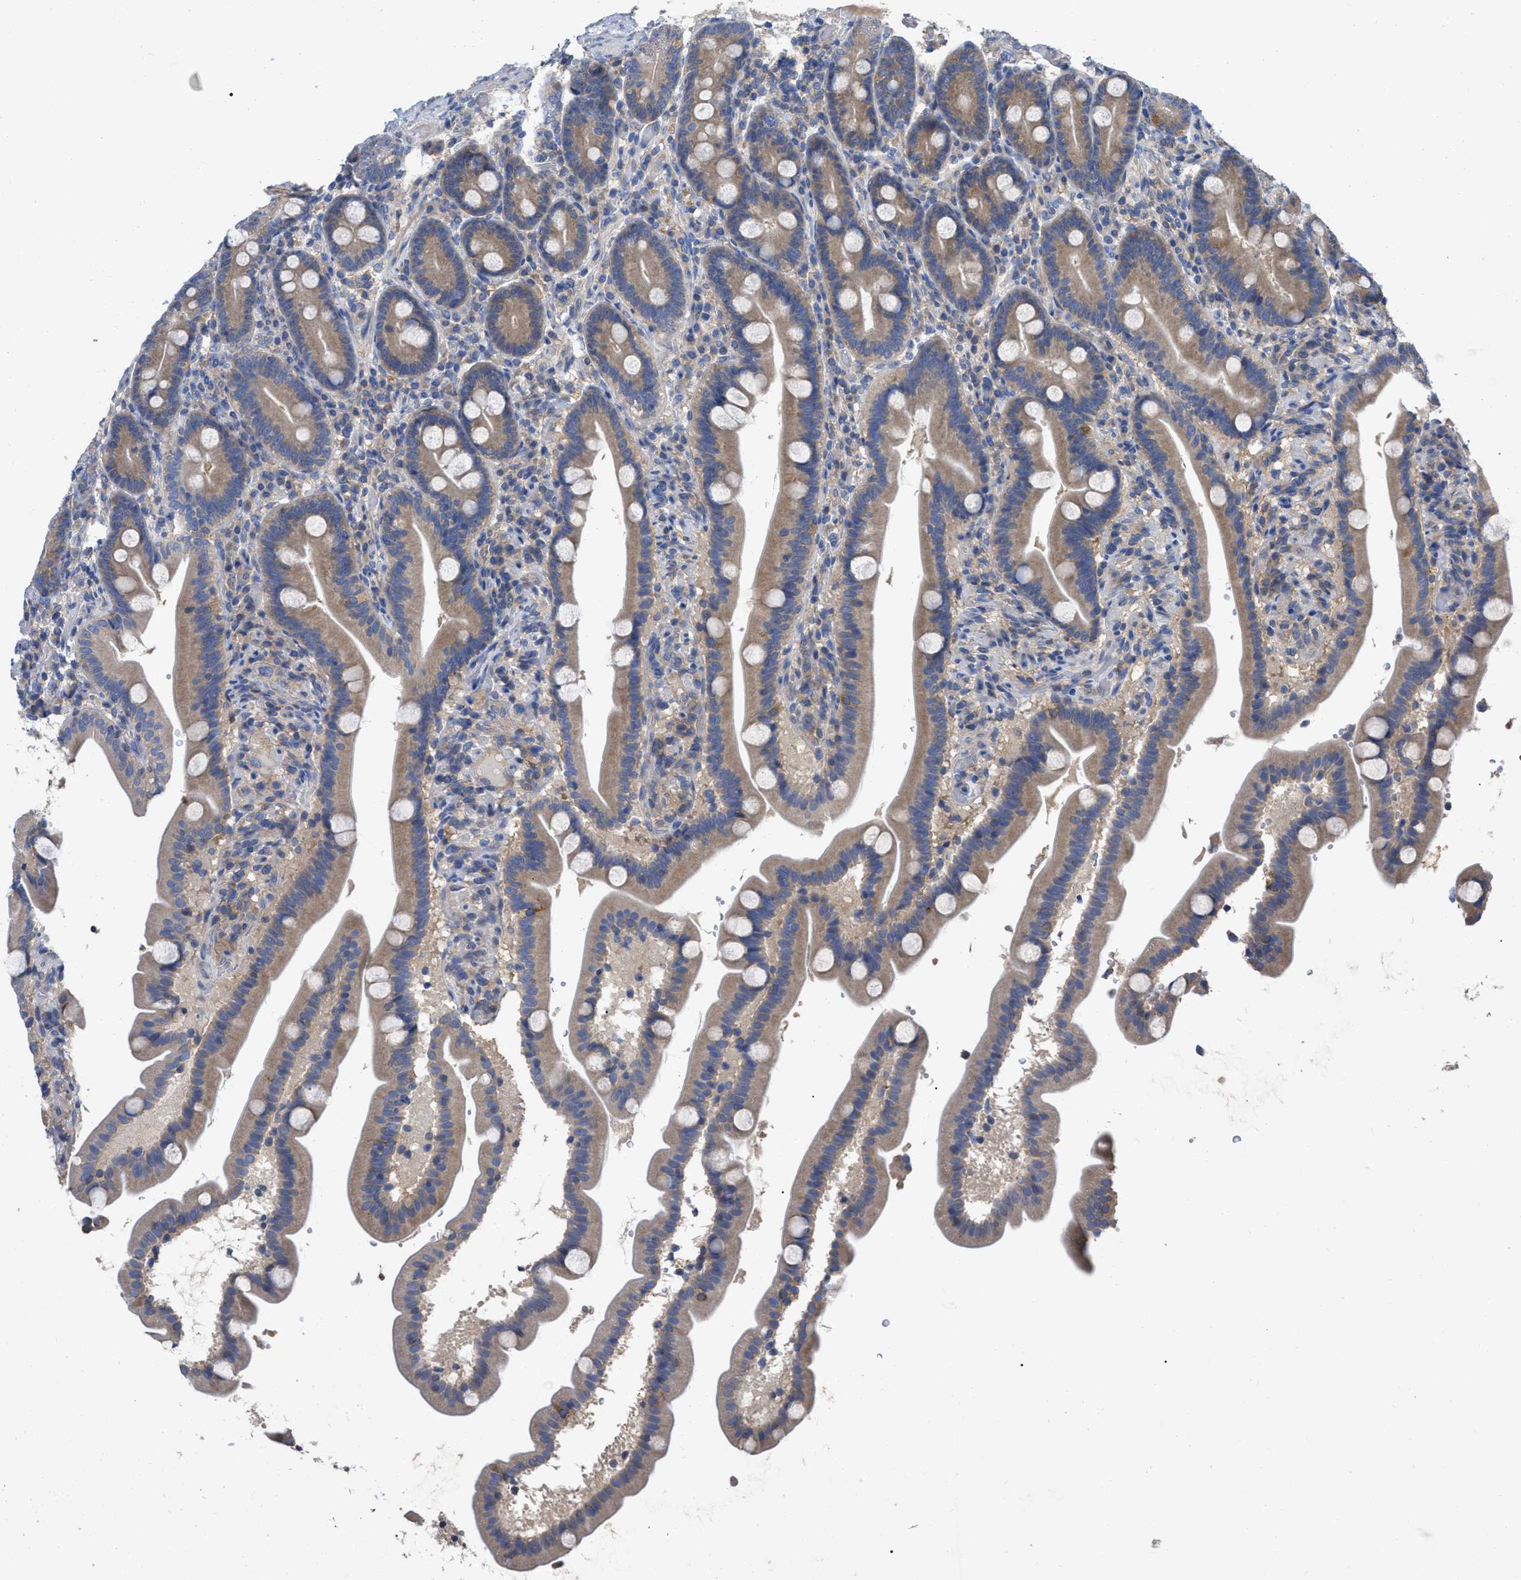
{"staining": {"intensity": "weak", "quantity": ">75%", "location": "cytoplasmic/membranous"}, "tissue": "duodenum", "cell_type": "Glandular cells", "image_type": "normal", "snomed": [{"axis": "morphology", "description": "Normal tissue, NOS"}, {"axis": "topography", "description": "Duodenum"}], "caption": "This photomicrograph exhibits IHC staining of benign duodenum, with low weak cytoplasmic/membranous positivity in about >75% of glandular cells.", "gene": "RAP1GDS1", "patient": {"sex": "male", "age": 54}}